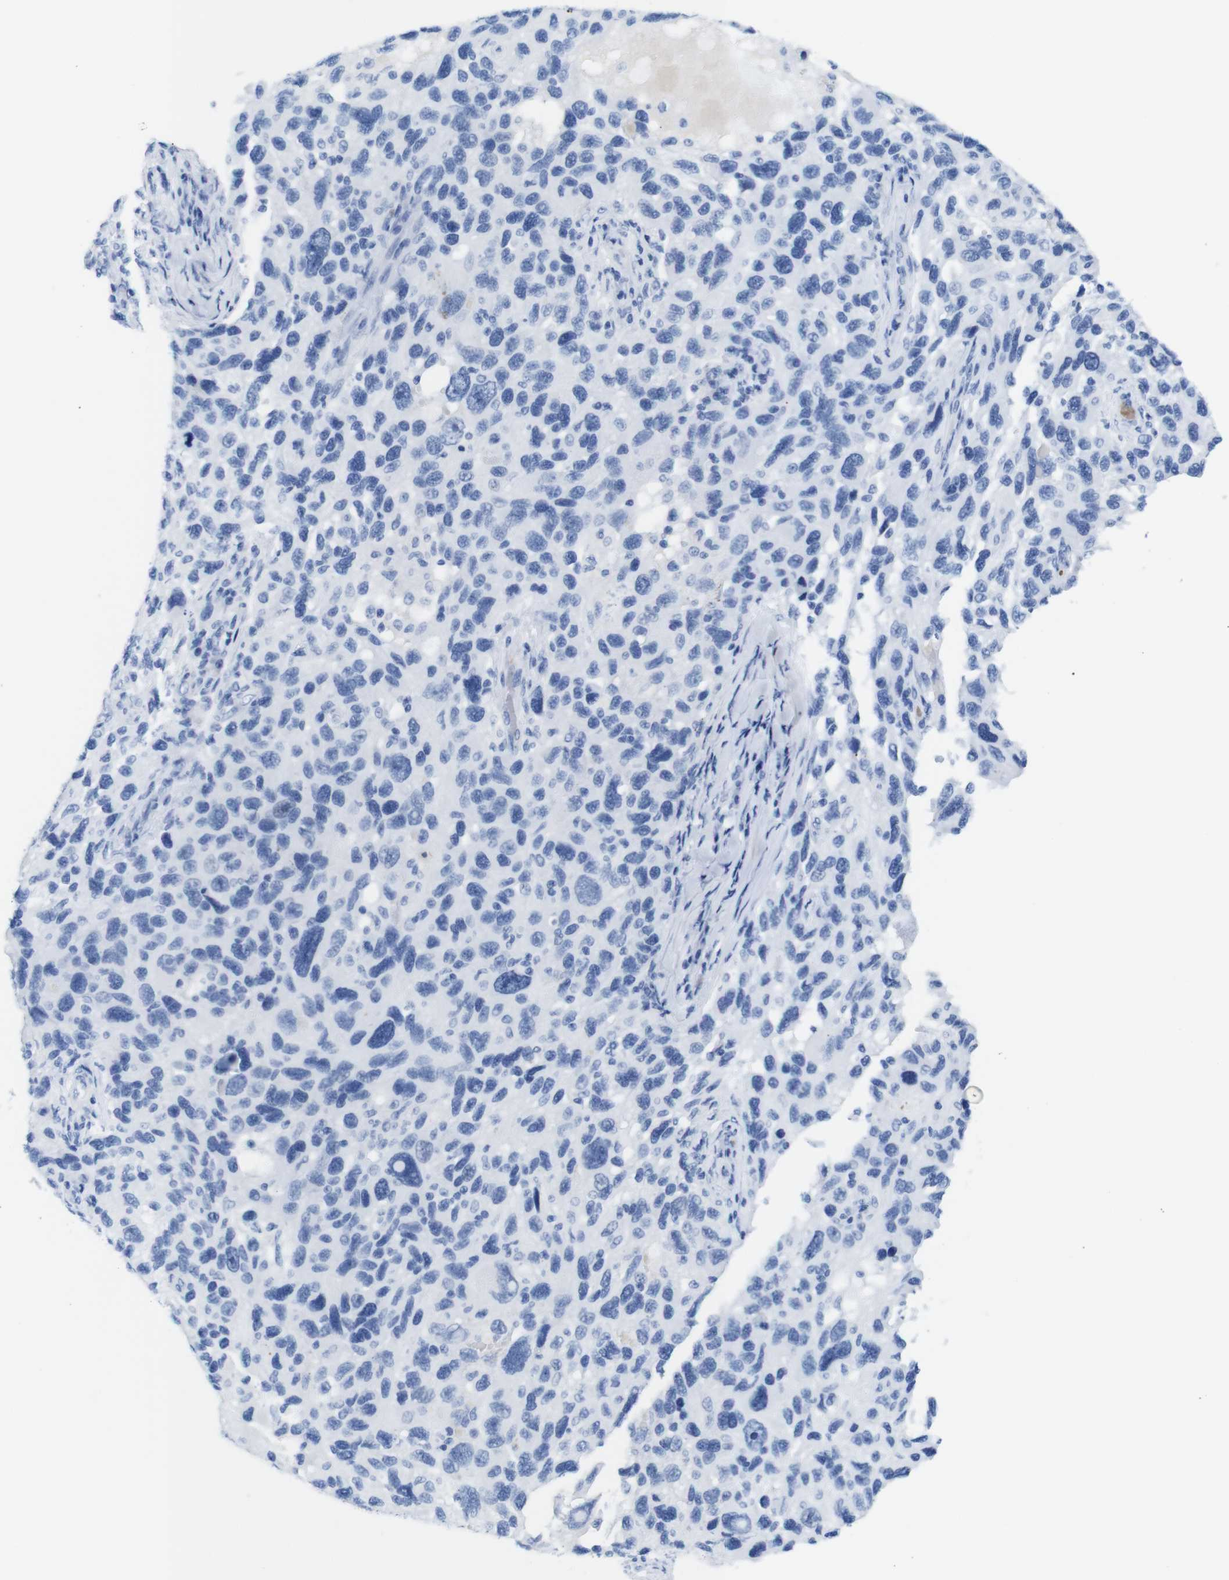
{"staining": {"intensity": "negative", "quantity": "none", "location": "none"}, "tissue": "melanoma", "cell_type": "Tumor cells", "image_type": "cancer", "snomed": [{"axis": "morphology", "description": "Malignant melanoma, NOS"}, {"axis": "topography", "description": "Skin"}], "caption": "A photomicrograph of human melanoma is negative for staining in tumor cells.", "gene": "ERVMER34-1", "patient": {"sex": "male", "age": 53}}